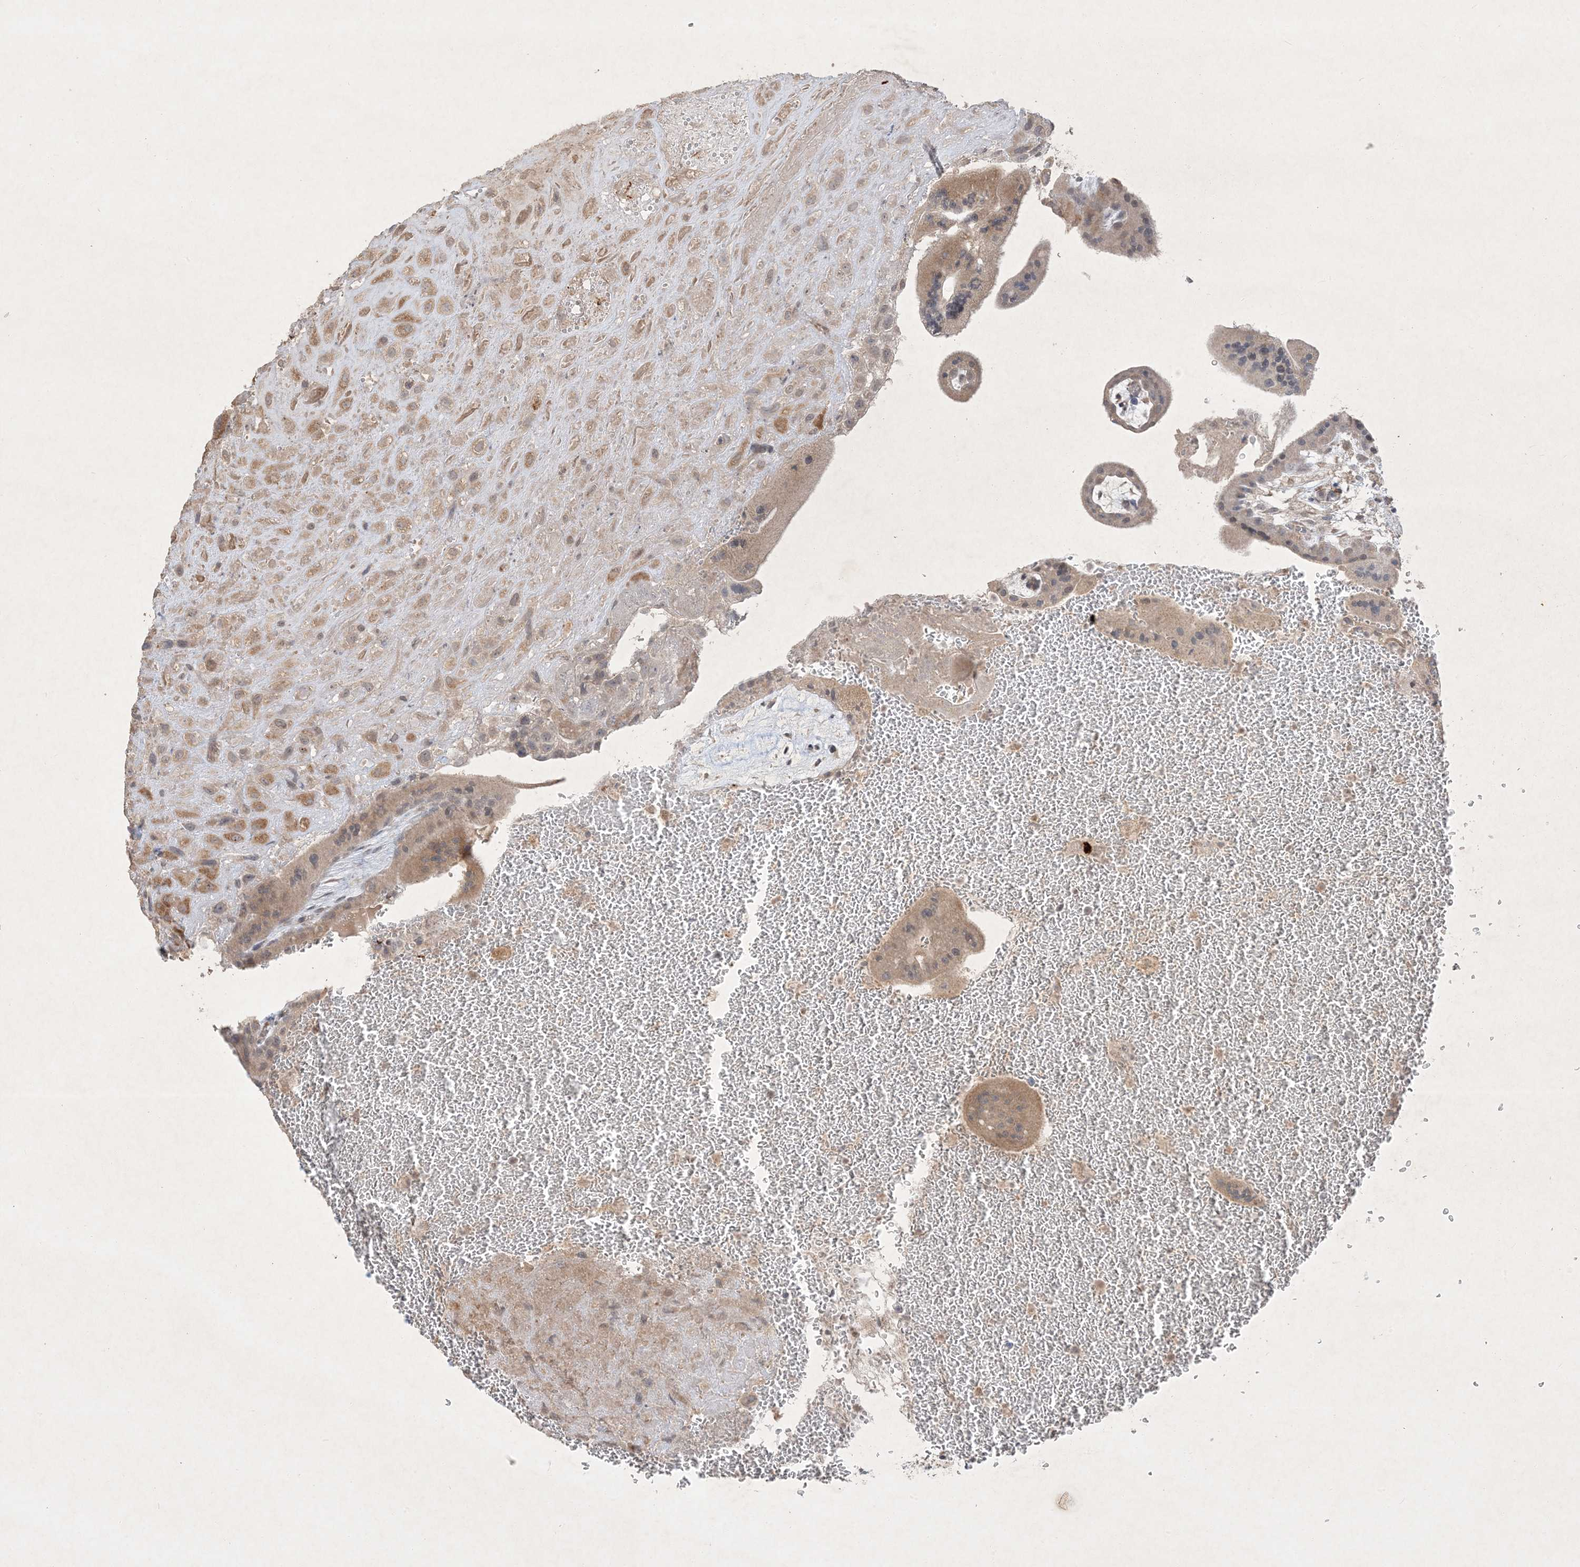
{"staining": {"intensity": "weak", "quantity": ">75%", "location": "cytoplasmic/membranous"}, "tissue": "placenta", "cell_type": "Decidual cells", "image_type": "normal", "snomed": [{"axis": "morphology", "description": "Normal tissue, NOS"}, {"axis": "topography", "description": "Placenta"}], "caption": "High-power microscopy captured an immunohistochemistry histopathology image of unremarkable placenta, revealing weak cytoplasmic/membranous staining in approximately >75% of decidual cells. The staining was performed using DAB (3,3'-diaminobenzidine), with brown indicating positive protein expression. Nuclei are stained blue with hematoxylin.", "gene": "PRSS36", "patient": {"sex": "female", "age": 35}}